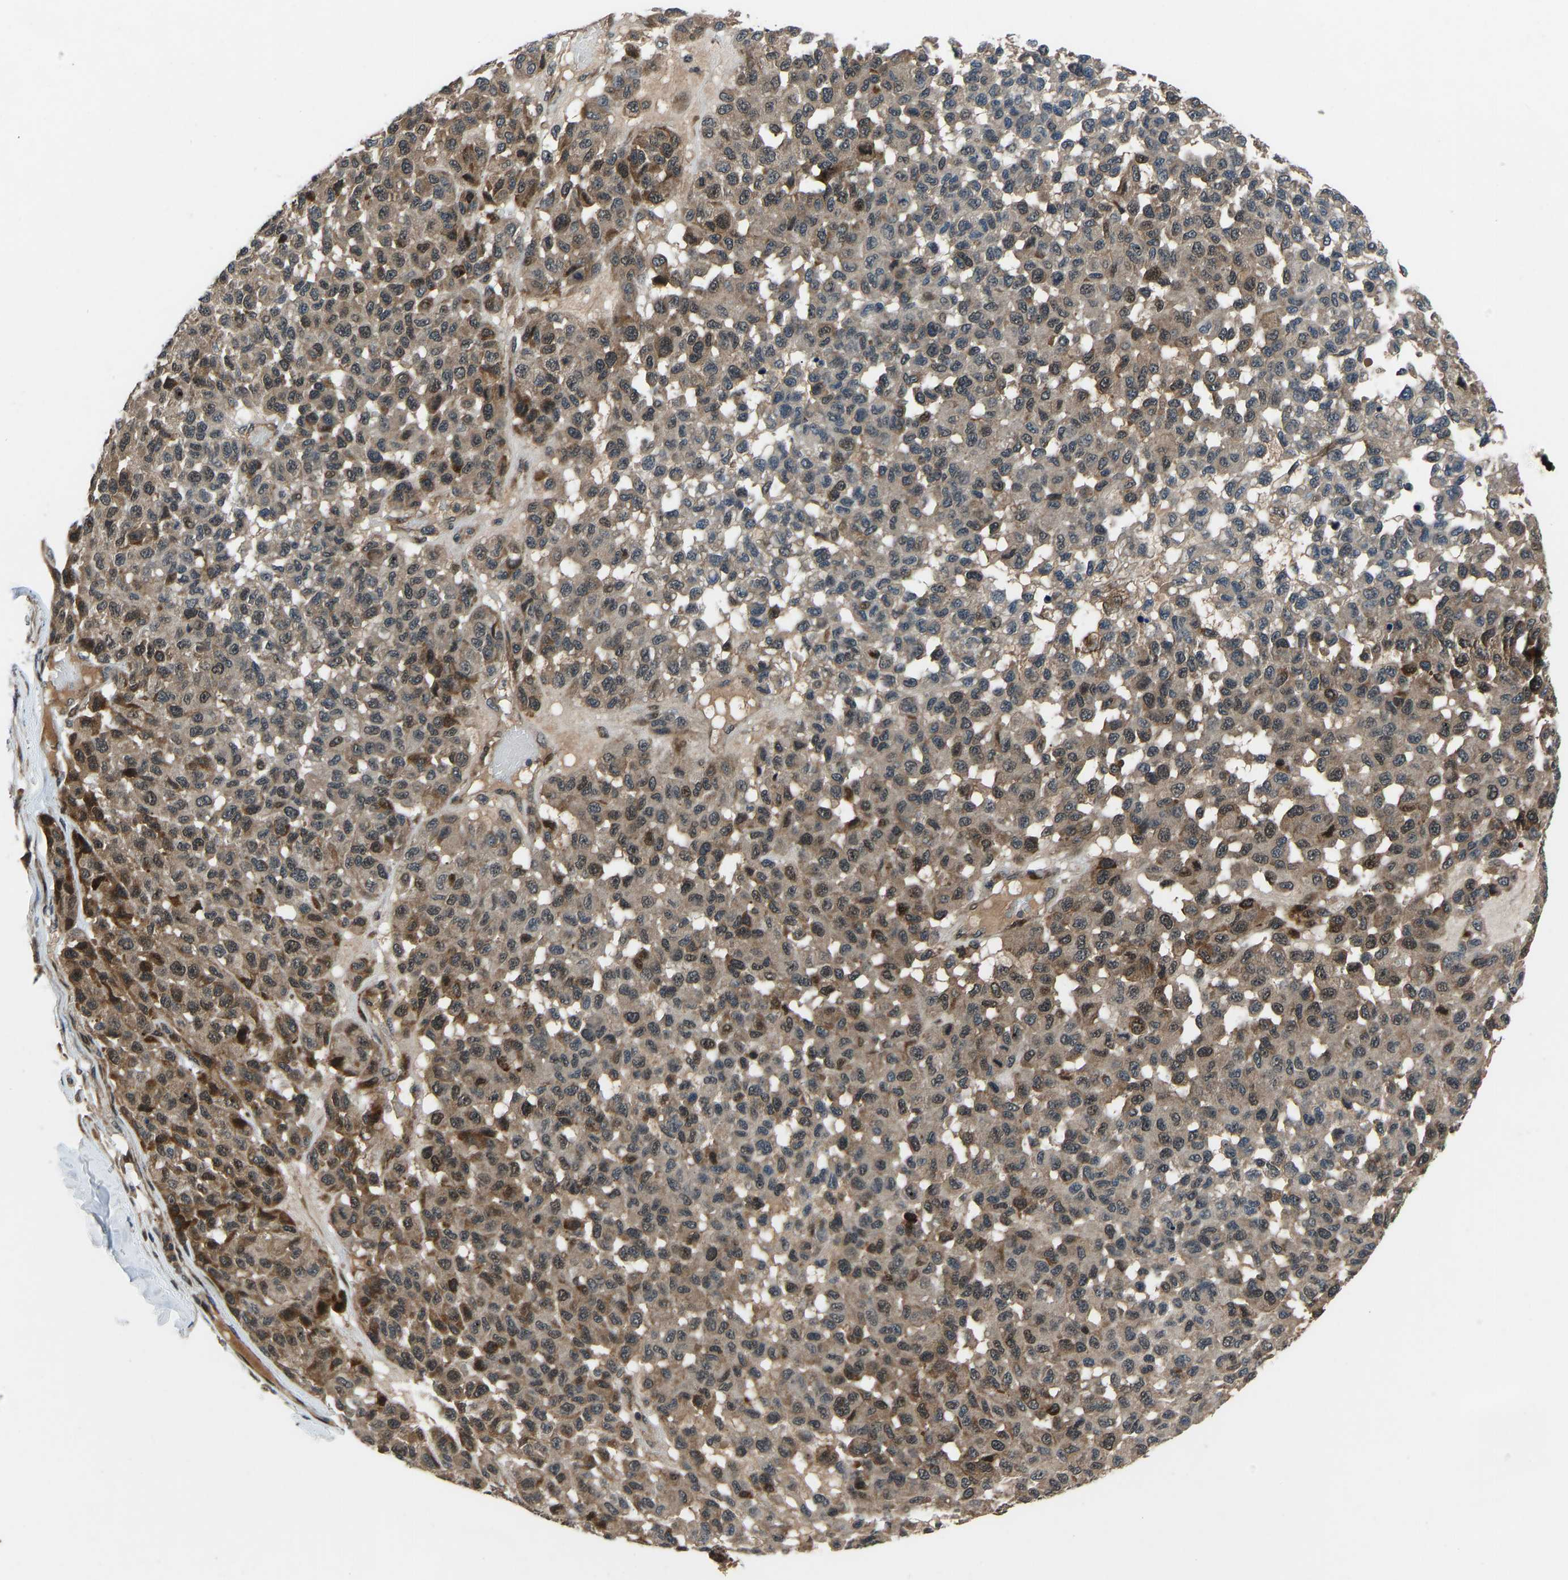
{"staining": {"intensity": "moderate", "quantity": ">75%", "location": "cytoplasmic/membranous,nuclear"}, "tissue": "melanoma", "cell_type": "Tumor cells", "image_type": "cancer", "snomed": [{"axis": "morphology", "description": "Malignant melanoma, NOS"}, {"axis": "topography", "description": "Skin"}], "caption": "Immunohistochemical staining of human malignant melanoma demonstrates medium levels of moderate cytoplasmic/membranous and nuclear expression in approximately >75% of tumor cells. The staining was performed using DAB (3,3'-diaminobenzidine), with brown indicating positive protein expression. Nuclei are stained blue with hematoxylin.", "gene": "RLIM", "patient": {"sex": "male", "age": 62}}